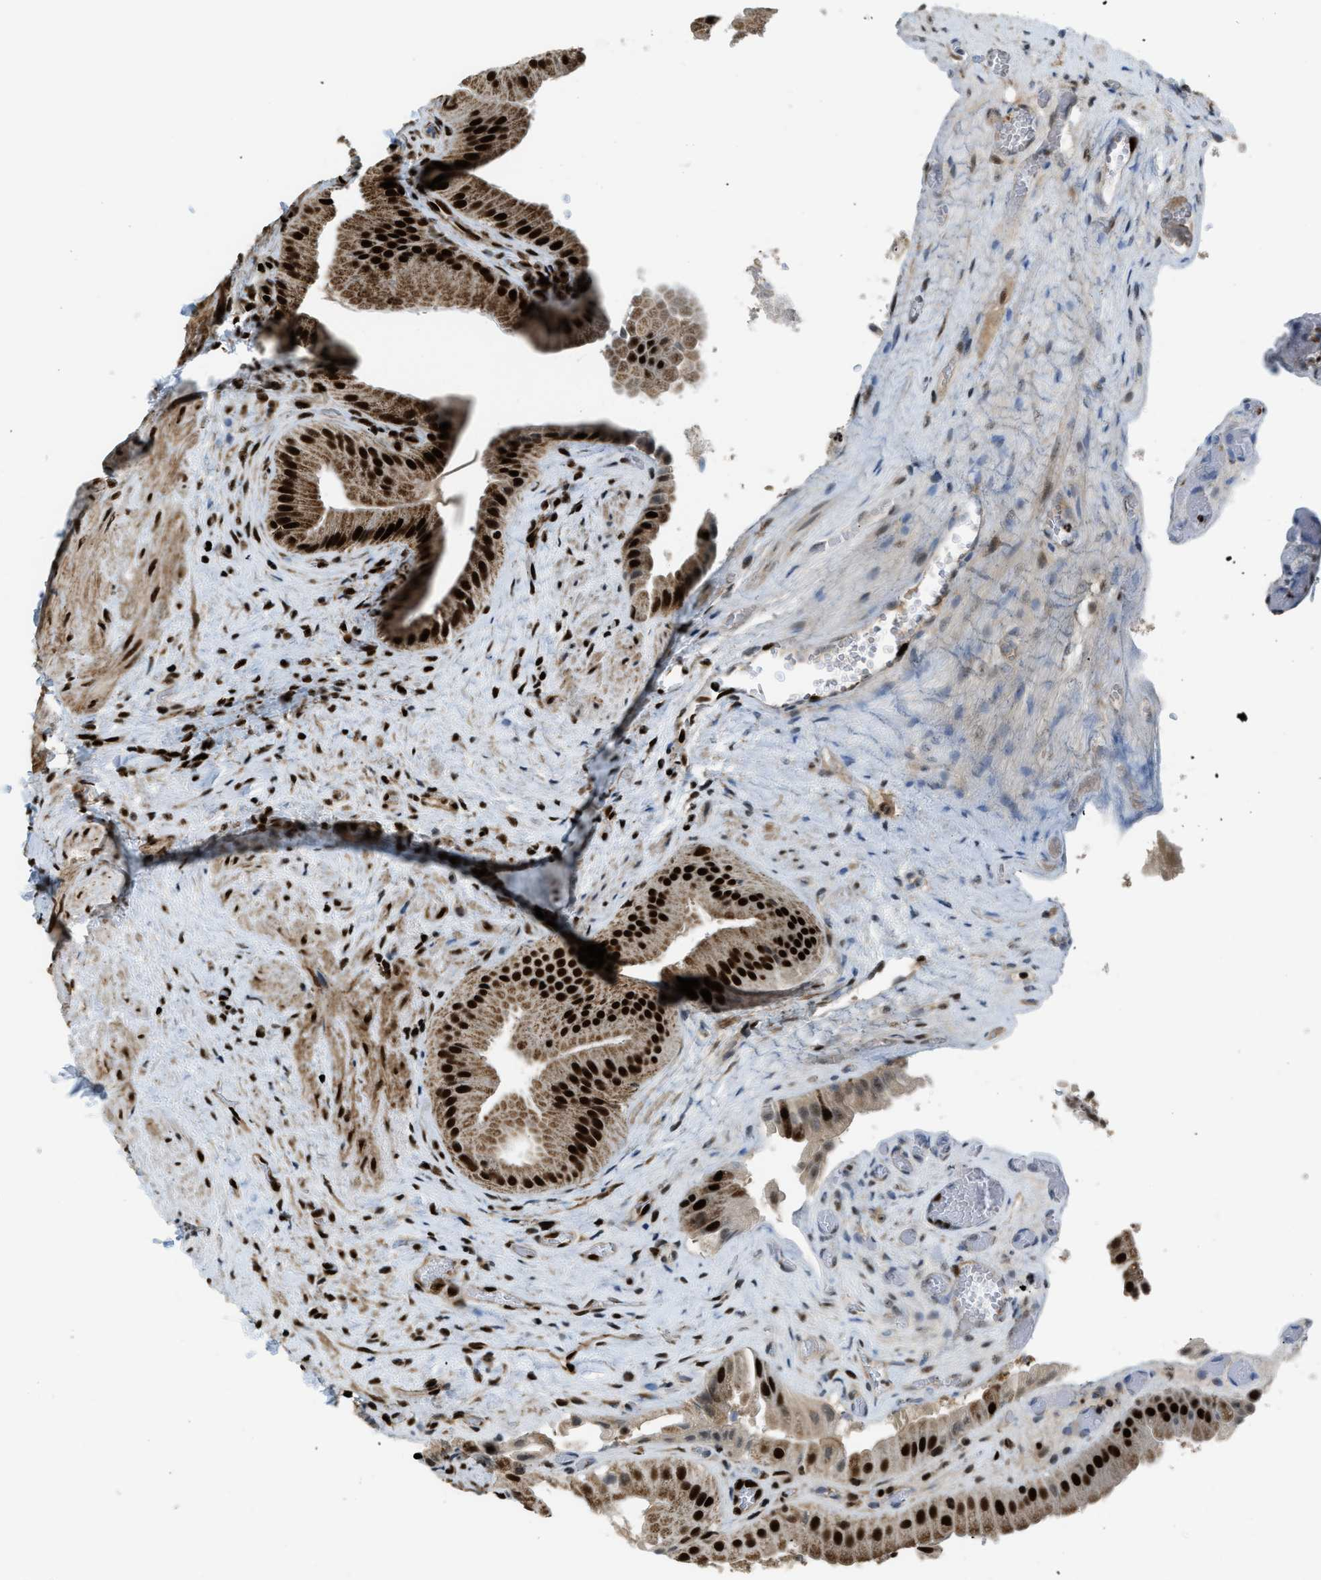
{"staining": {"intensity": "strong", "quantity": ">75%", "location": "cytoplasmic/membranous,nuclear"}, "tissue": "gallbladder", "cell_type": "Glandular cells", "image_type": "normal", "snomed": [{"axis": "morphology", "description": "Normal tissue, NOS"}, {"axis": "topography", "description": "Gallbladder"}], "caption": "Brown immunohistochemical staining in benign human gallbladder displays strong cytoplasmic/membranous,nuclear staining in approximately >75% of glandular cells.", "gene": "GABPB1", "patient": {"sex": "male", "age": 49}}